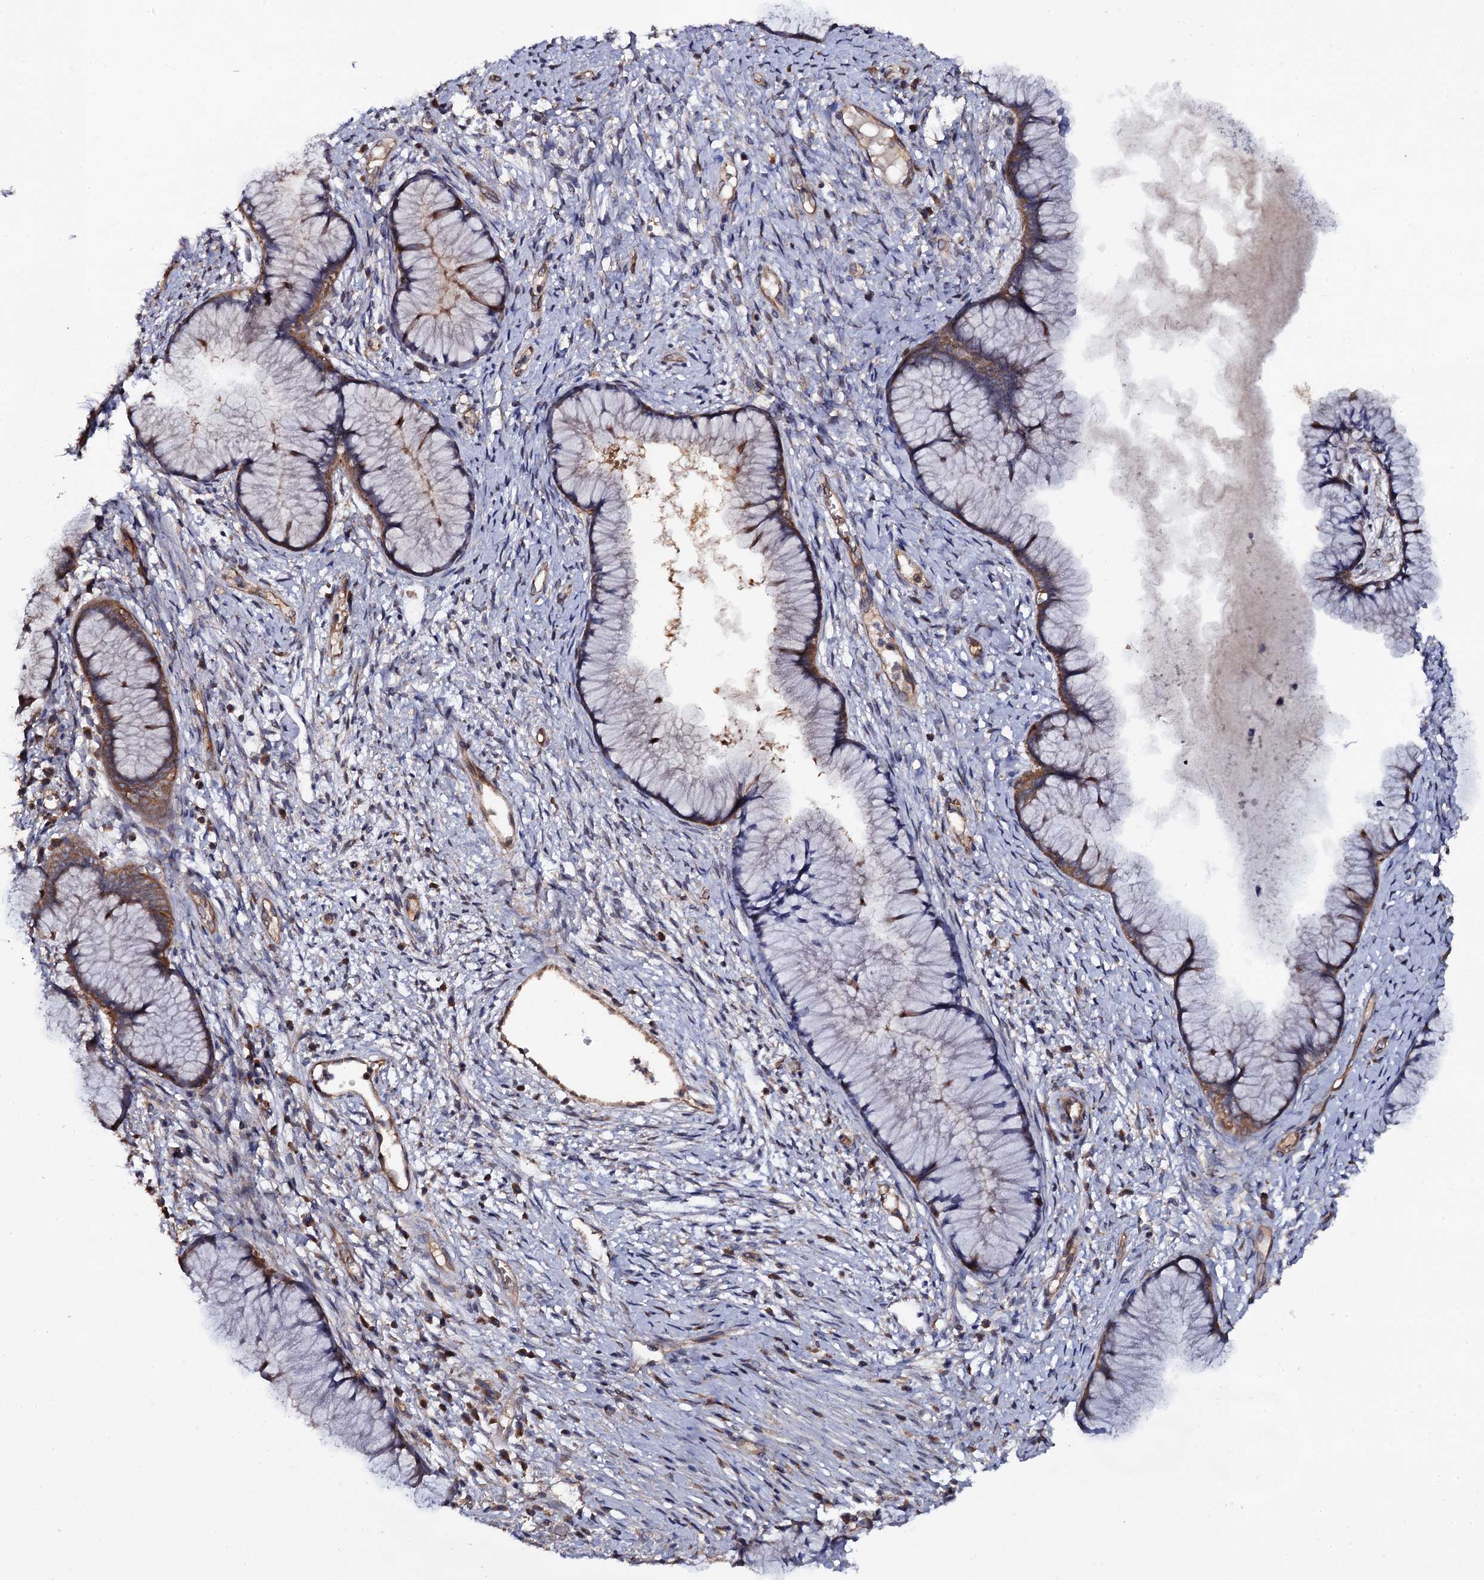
{"staining": {"intensity": "moderate", "quantity": "25%-75%", "location": "cytoplasmic/membranous"}, "tissue": "cervix", "cell_type": "Glandular cells", "image_type": "normal", "snomed": [{"axis": "morphology", "description": "Normal tissue, NOS"}, {"axis": "topography", "description": "Cervix"}], "caption": "About 25%-75% of glandular cells in normal human cervix exhibit moderate cytoplasmic/membranous protein expression as visualized by brown immunohistochemical staining.", "gene": "TTC23", "patient": {"sex": "female", "age": 42}}